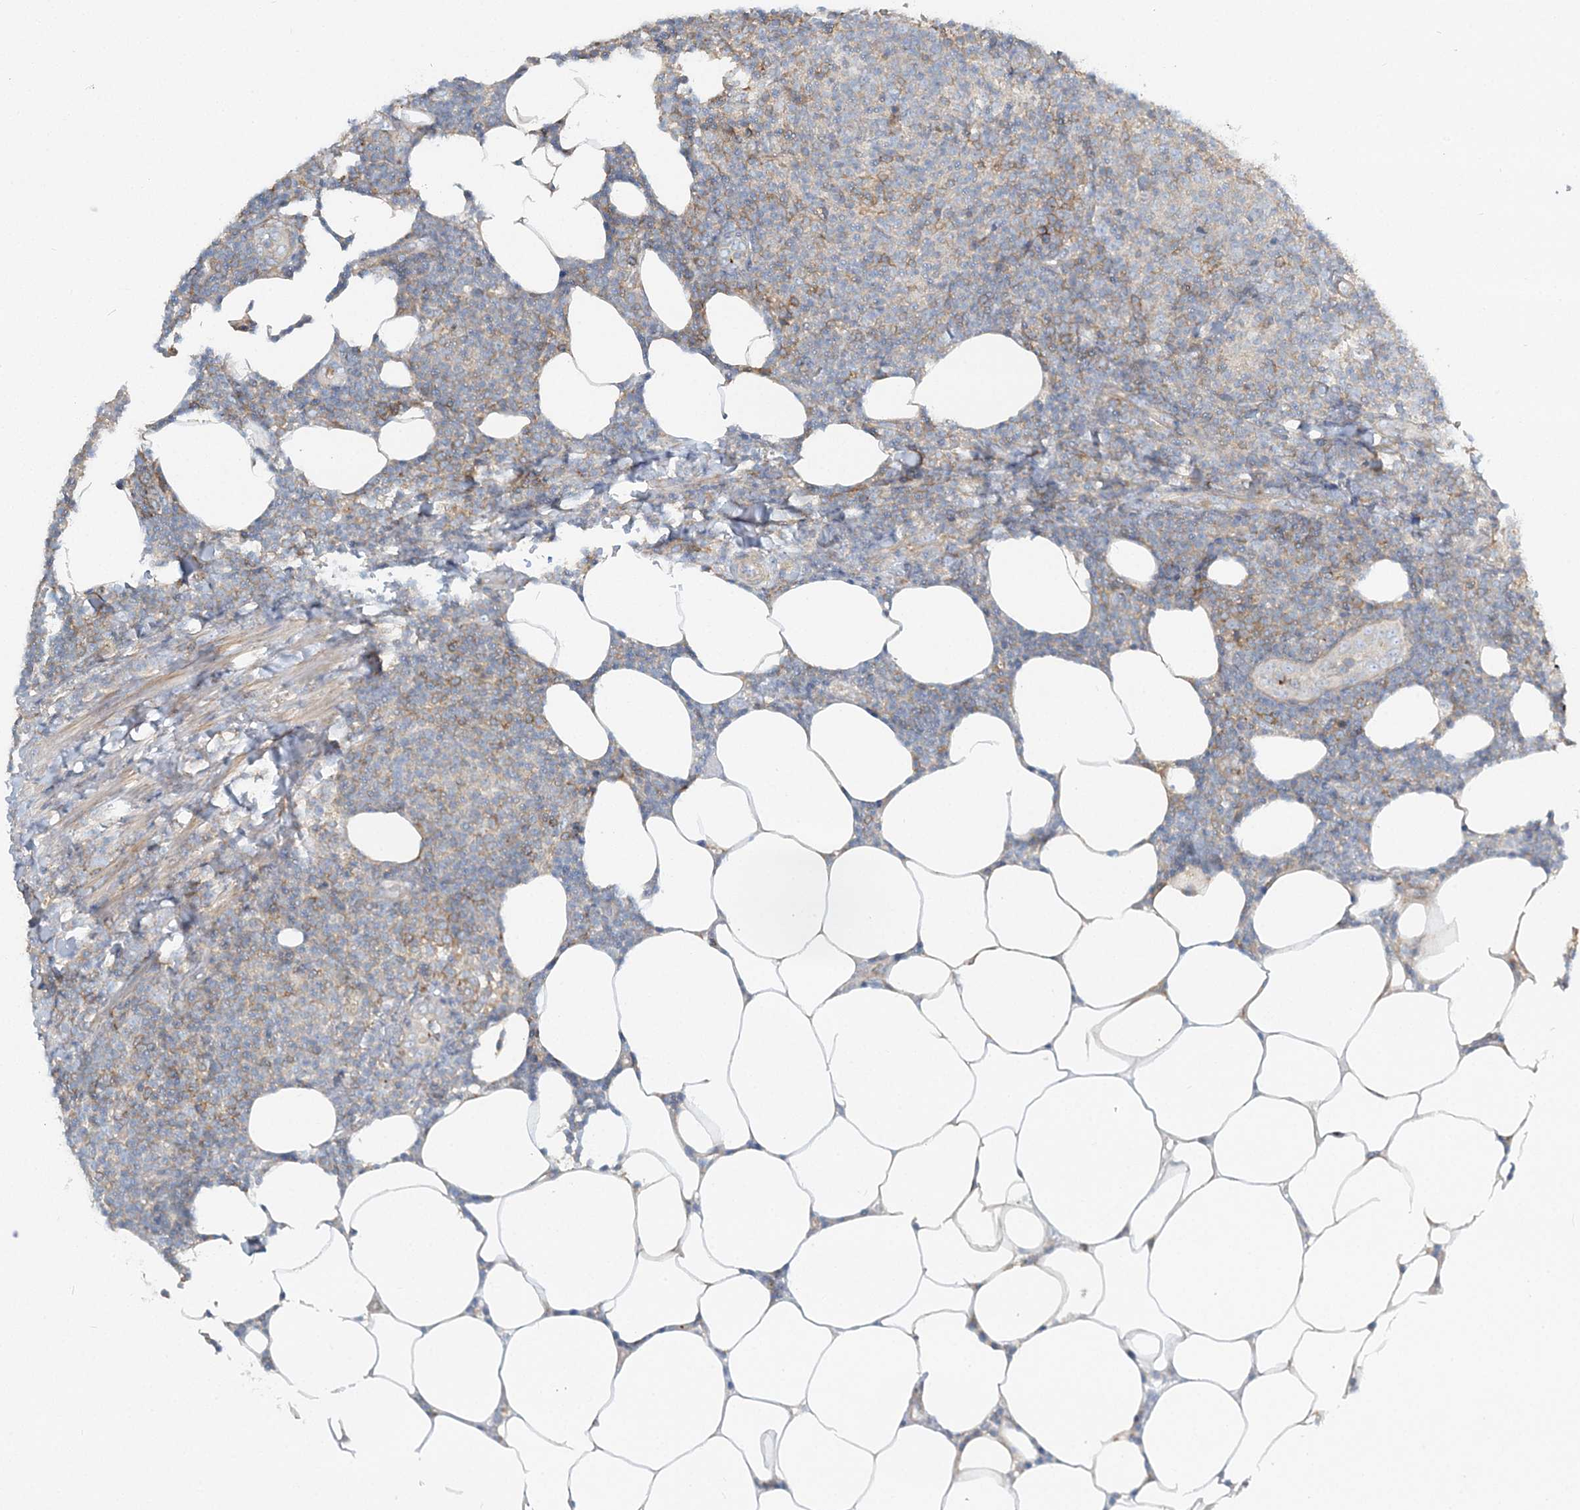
{"staining": {"intensity": "weak", "quantity": "<25%", "location": "cytoplasmic/membranous"}, "tissue": "lymphoma", "cell_type": "Tumor cells", "image_type": "cancer", "snomed": [{"axis": "morphology", "description": "Malignant lymphoma, non-Hodgkin's type, Low grade"}, {"axis": "topography", "description": "Lymph node"}], "caption": "Immunohistochemistry micrograph of low-grade malignant lymphoma, non-Hodgkin's type stained for a protein (brown), which displays no positivity in tumor cells.", "gene": "CUEDC2", "patient": {"sex": "male", "age": 66}}